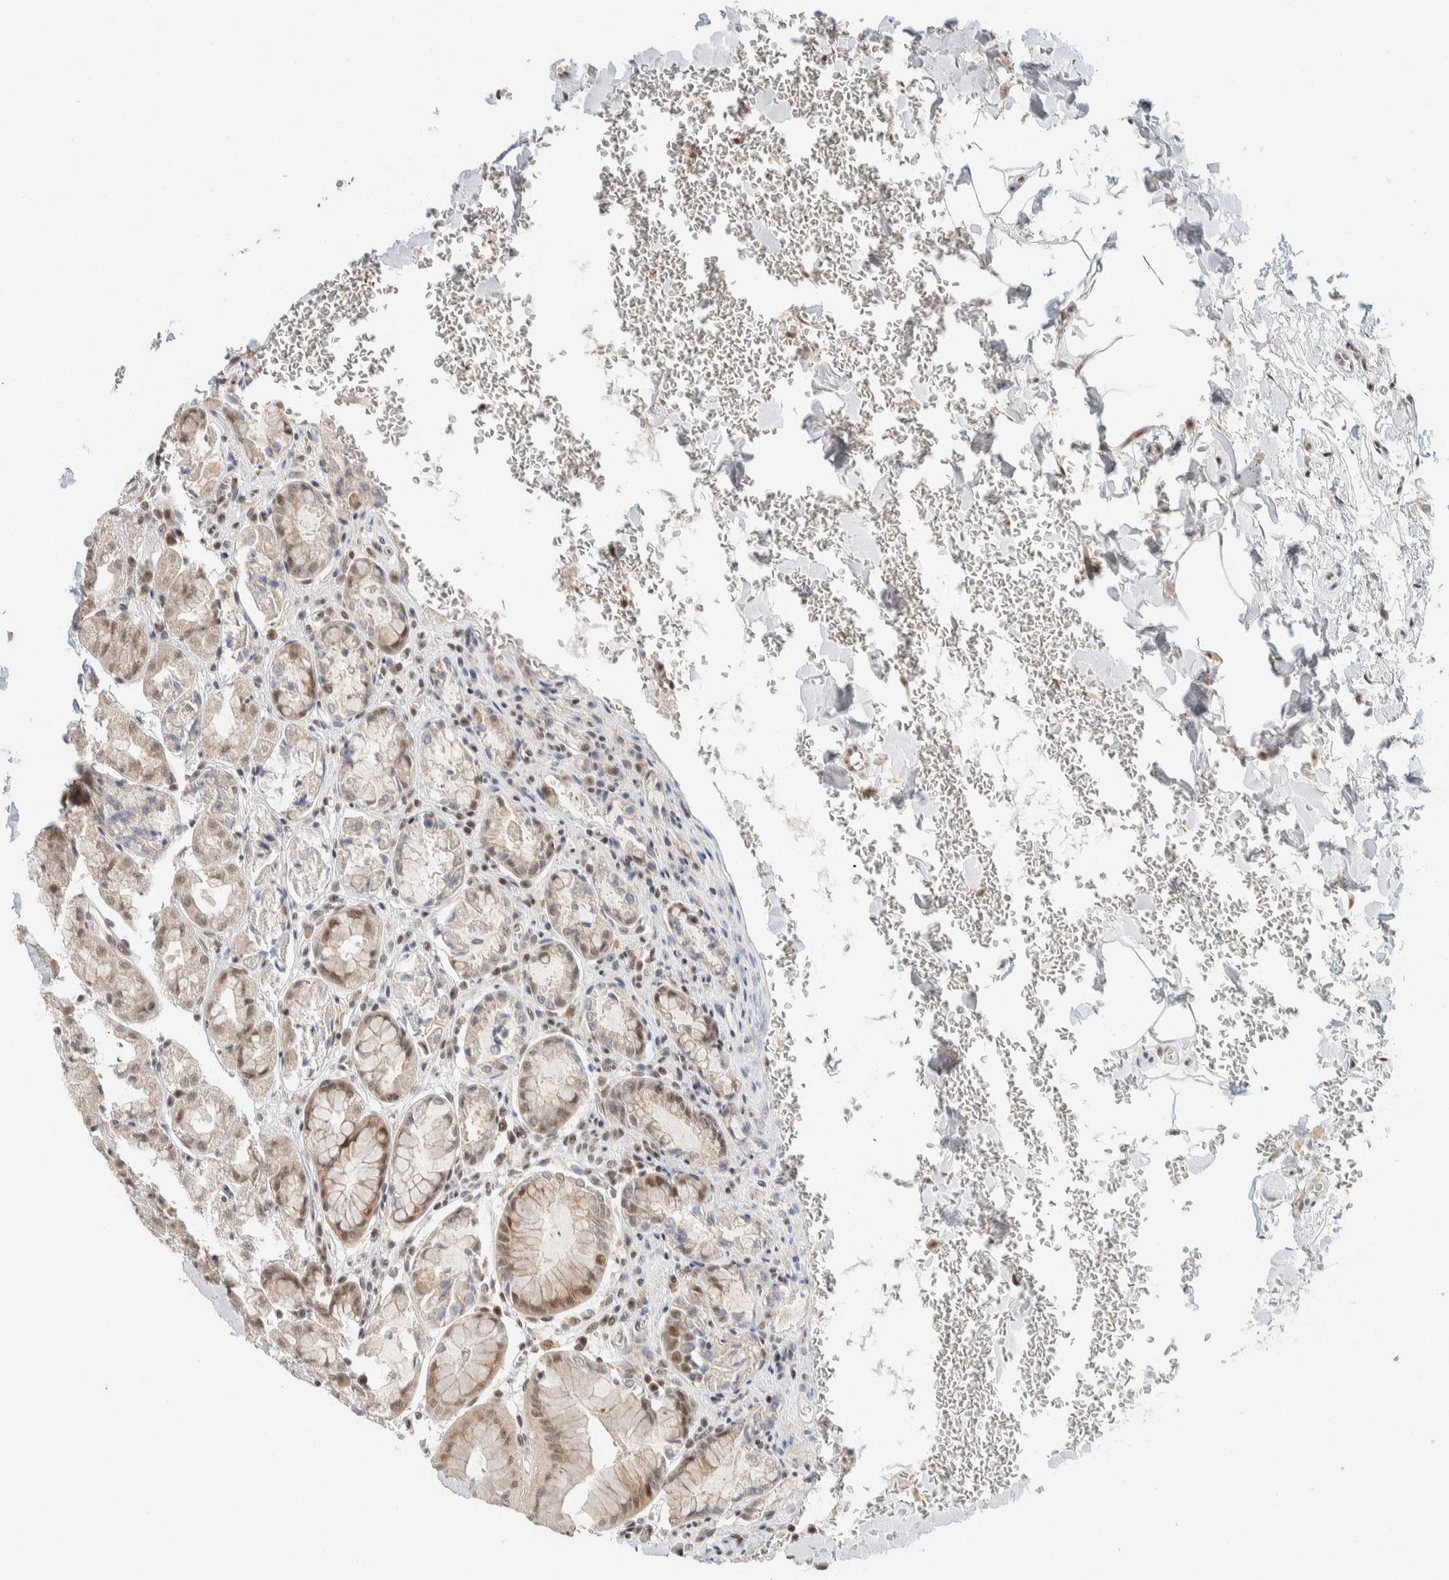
{"staining": {"intensity": "moderate", "quantity": "<25%", "location": "nuclear"}, "tissue": "stomach", "cell_type": "Glandular cells", "image_type": "normal", "snomed": [{"axis": "morphology", "description": "Normal tissue, NOS"}, {"axis": "topography", "description": "Stomach"}], "caption": "Stomach was stained to show a protein in brown. There is low levels of moderate nuclear staining in approximately <25% of glandular cells.", "gene": "ZBTB2", "patient": {"sex": "male", "age": 42}}